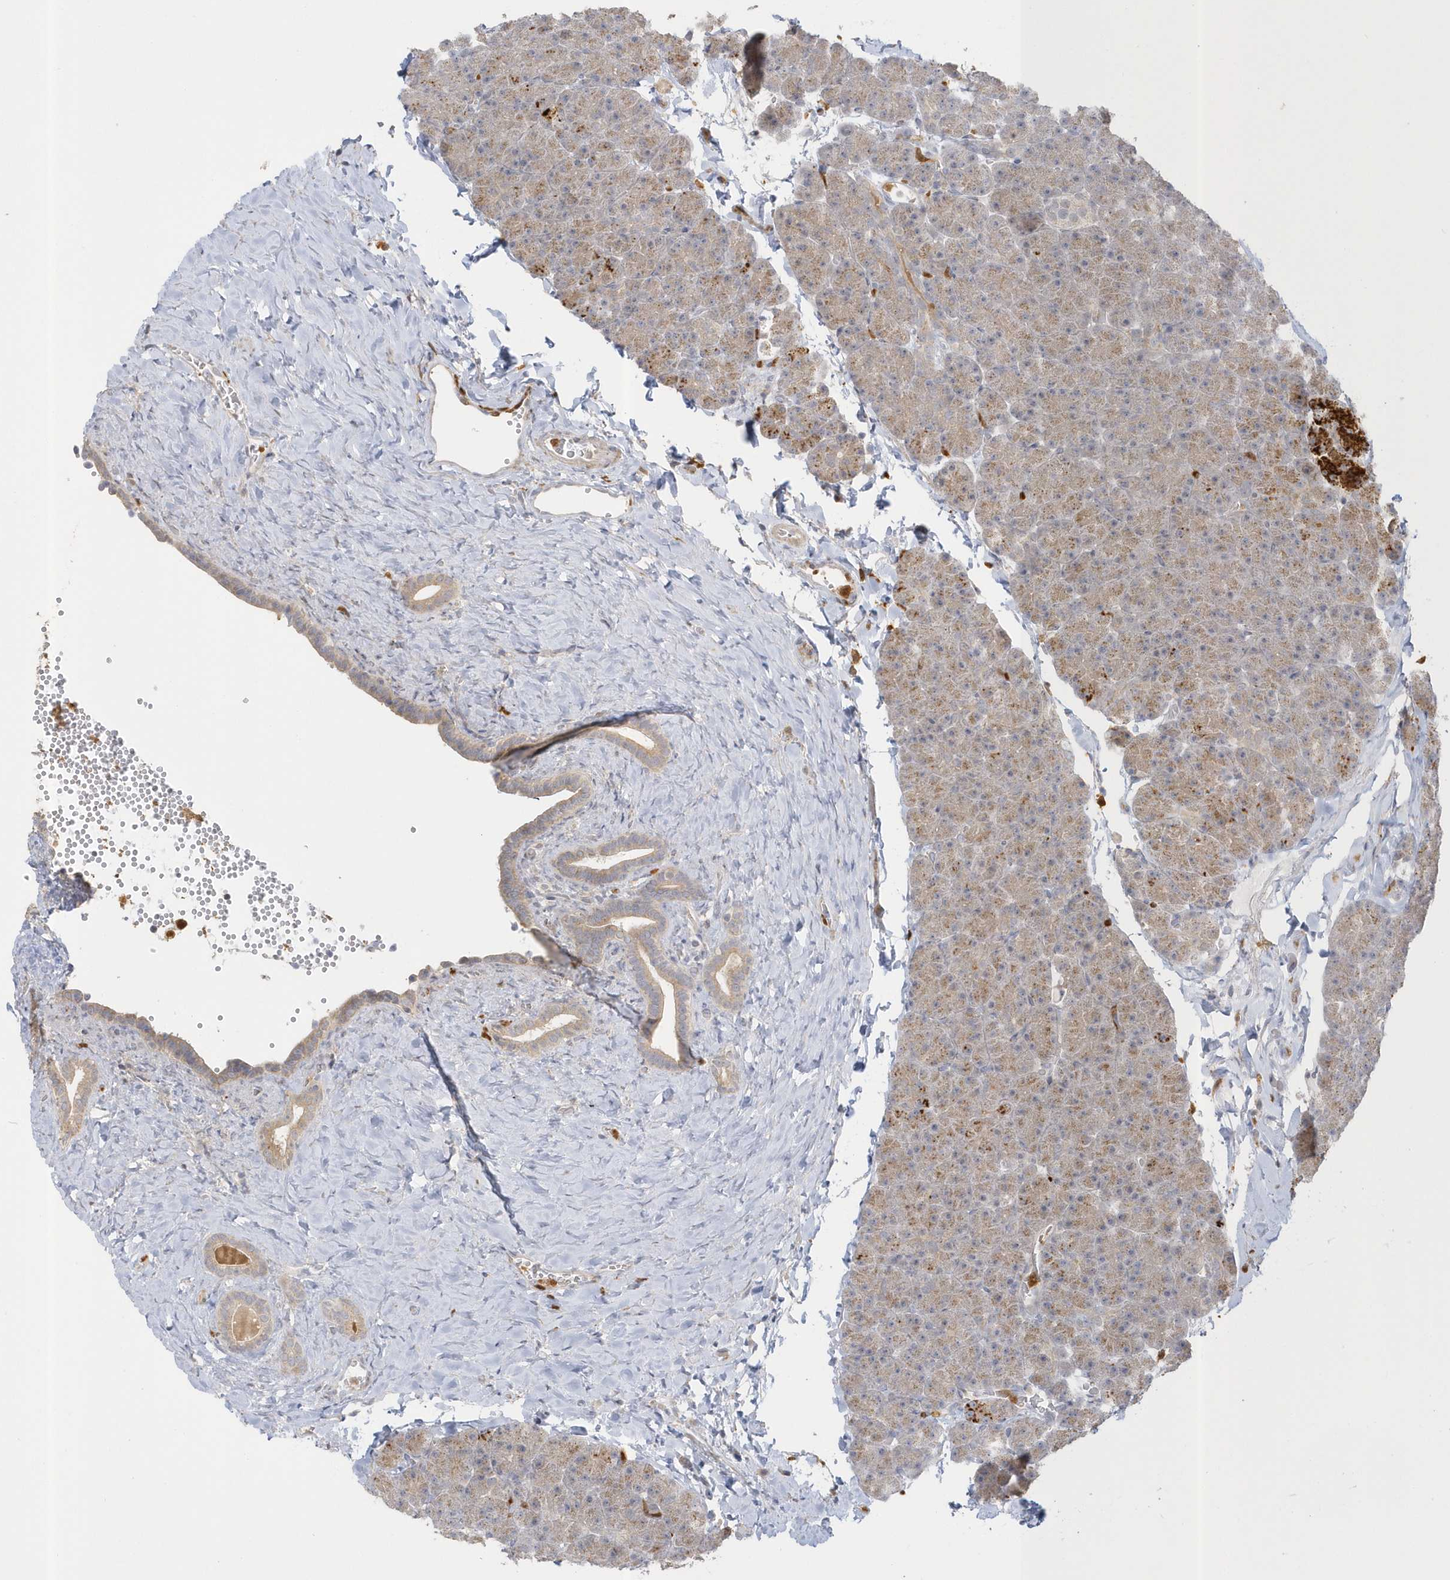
{"staining": {"intensity": "strong", "quantity": "<25%", "location": "cytoplasmic/membranous"}, "tissue": "pancreas", "cell_type": "Exocrine glandular cells", "image_type": "normal", "snomed": [{"axis": "morphology", "description": "Normal tissue, NOS"}, {"axis": "morphology", "description": "Carcinoid, malignant, NOS"}, {"axis": "topography", "description": "Pancreas"}], "caption": "Strong cytoplasmic/membranous expression for a protein is appreciated in about <25% of exocrine glandular cells of benign pancreas using immunohistochemistry (IHC).", "gene": "NAF1", "patient": {"sex": "female", "age": 35}}